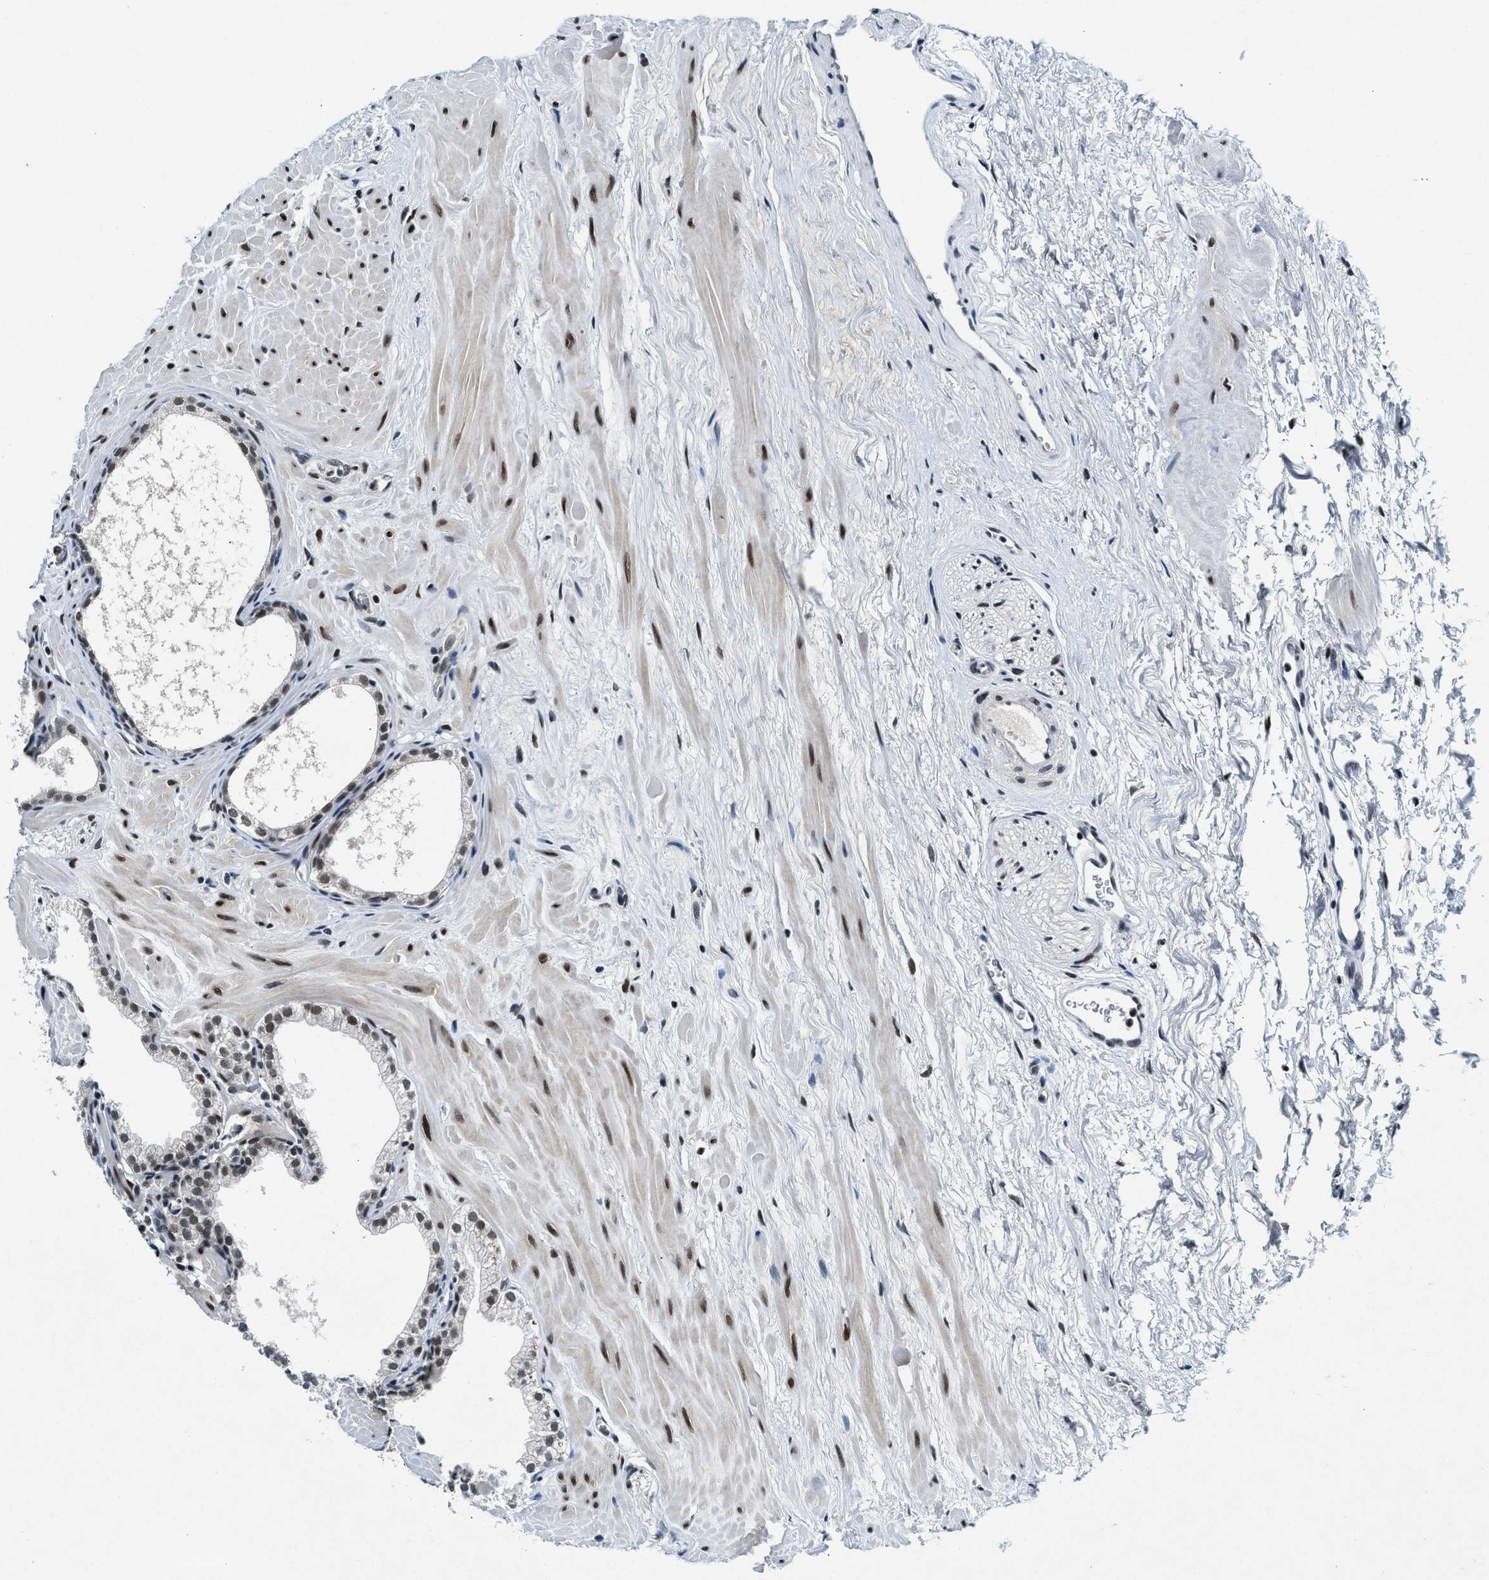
{"staining": {"intensity": "moderate", "quantity": ">75%", "location": "nuclear"}, "tissue": "prostate", "cell_type": "Glandular cells", "image_type": "normal", "snomed": [{"axis": "morphology", "description": "Normal tissue, NOS"}, {"axis": "morphology", "description": "Urothelial carcinoma, Low grade"}, {"axis": "topography", "description": "Urinary bladder"}, {"axis": "topography", "description": "Prostate"}], "caption": "This is a photomicrograph of immunohistochemistry (IHC) staining of benign prostate, which shows moderate expression in the nuclear of glandular cells.", "gene": "NCOA1", "patient": {"sex": "male", "age": 60}}